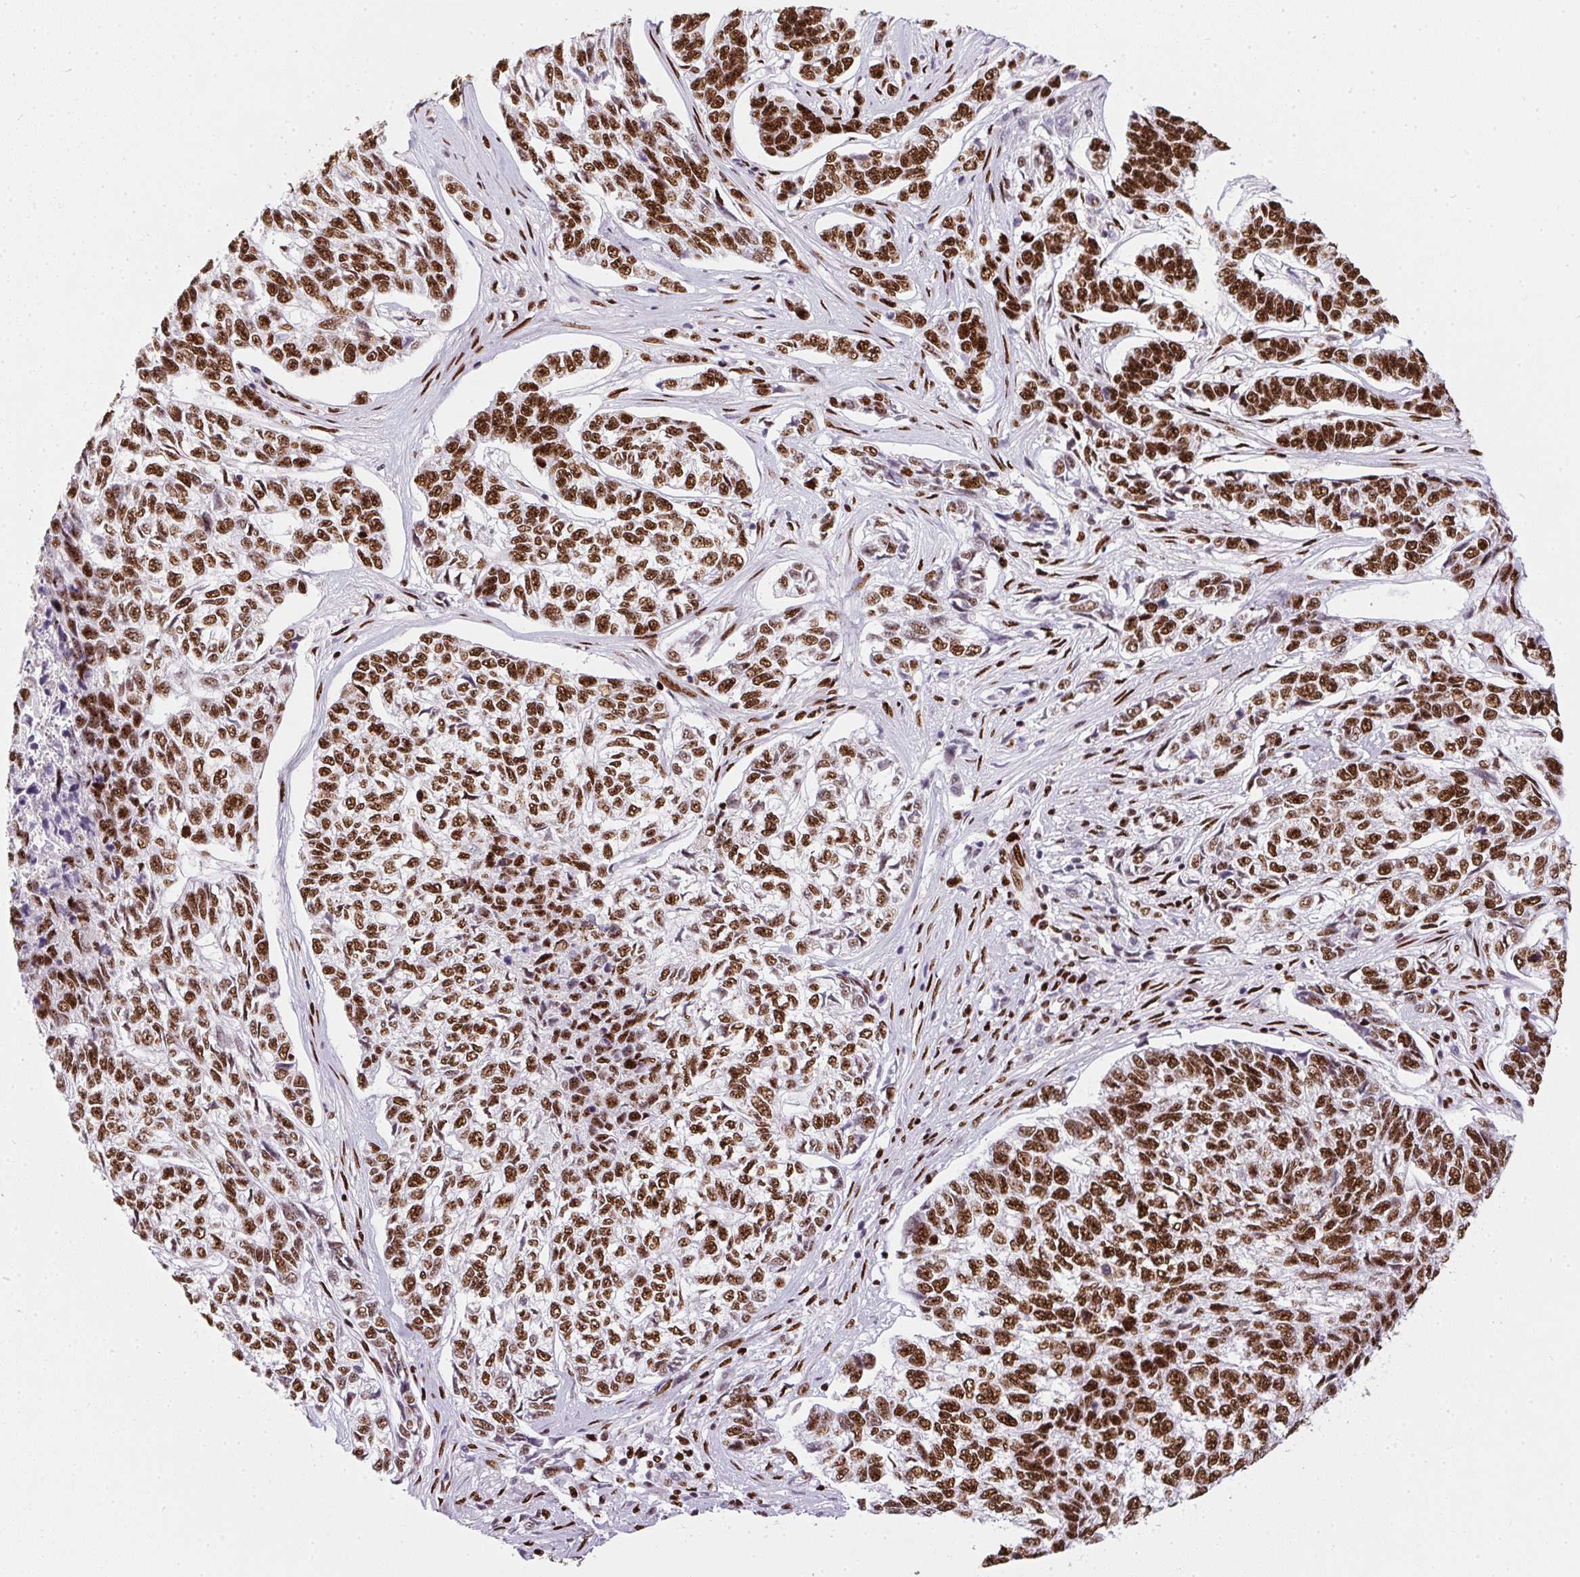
{"staining": {"intensity": "strong", "quantity": ">75%", "location": "nuclear"}, "tissue": "skin cancer", "cell_type": "Tumor cells", "image_type": "cancer", "snomed": [{"axis": "morphology", "description": "Basal cell carcinoma"}, {"axis": "topography", "description": "Skin"}], "caption": "There is high levels of strong nuclear expression in tumor cells of skin cancer, as demonstrated by immunohistochemical staining (brown color).", "gene": "PAGE3", "patient": {"sex": "female", "age": 65}}